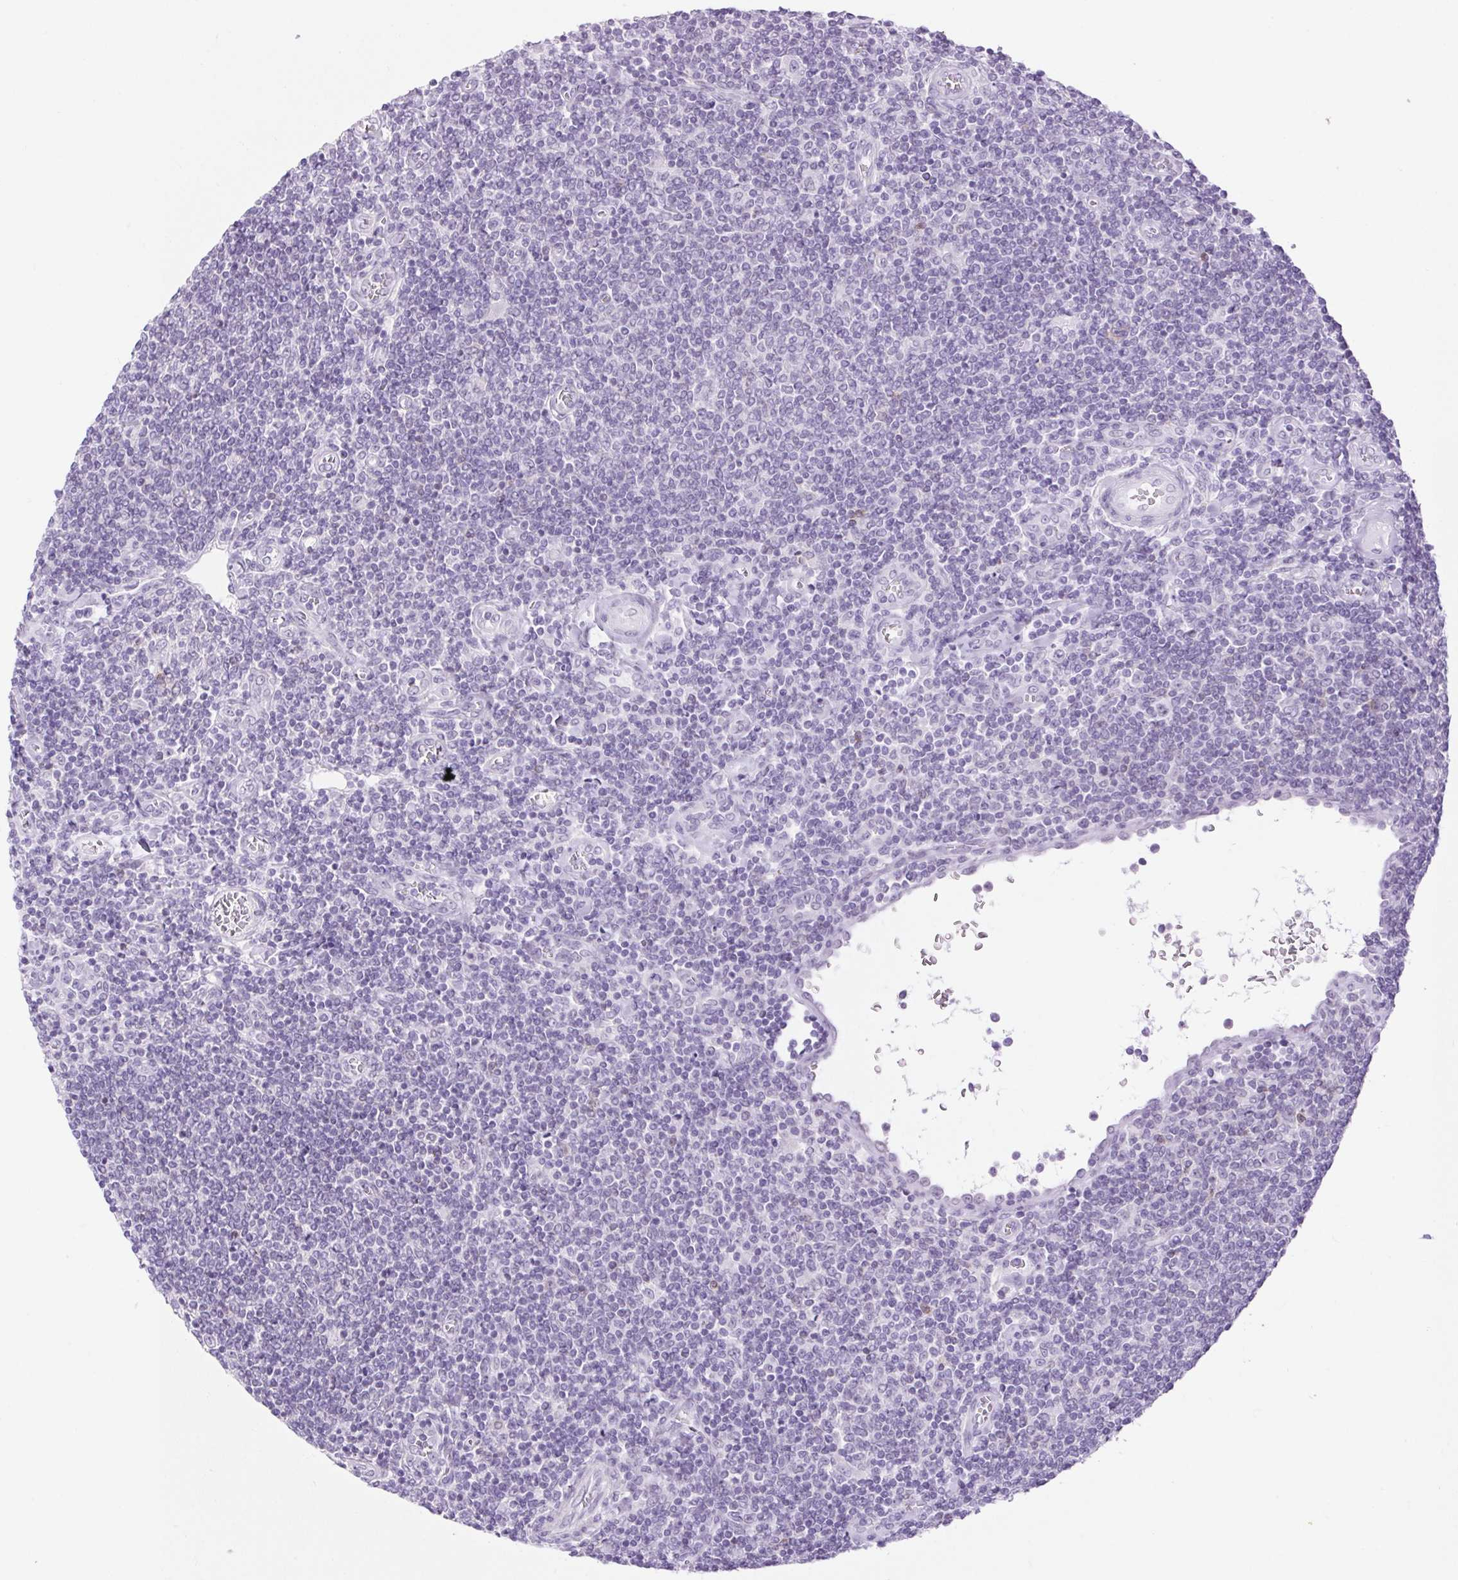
{"staining": {"intensity": "negative", "quantity": "none", "location": "none"}, "tissue": "lymphoma", "cell_type": "Tumor cells", "image_type": "cancer", "snomed": [{"axis": "morphology", "description": "Malignant lymphoma, non-Hodgkin's type, Low grade"}, {"axis": "topography", "description": "Lymph node"}], "caption": "High power microscopy photomicrograph of an immunohistochemistry photomicrograph of low-grade malignant lymphoma, non-Hodgkin's type, revealing no significant staining in tumor cells.", "gene": "BCAS1", "patient": {"sex": "male", "age": 52}}